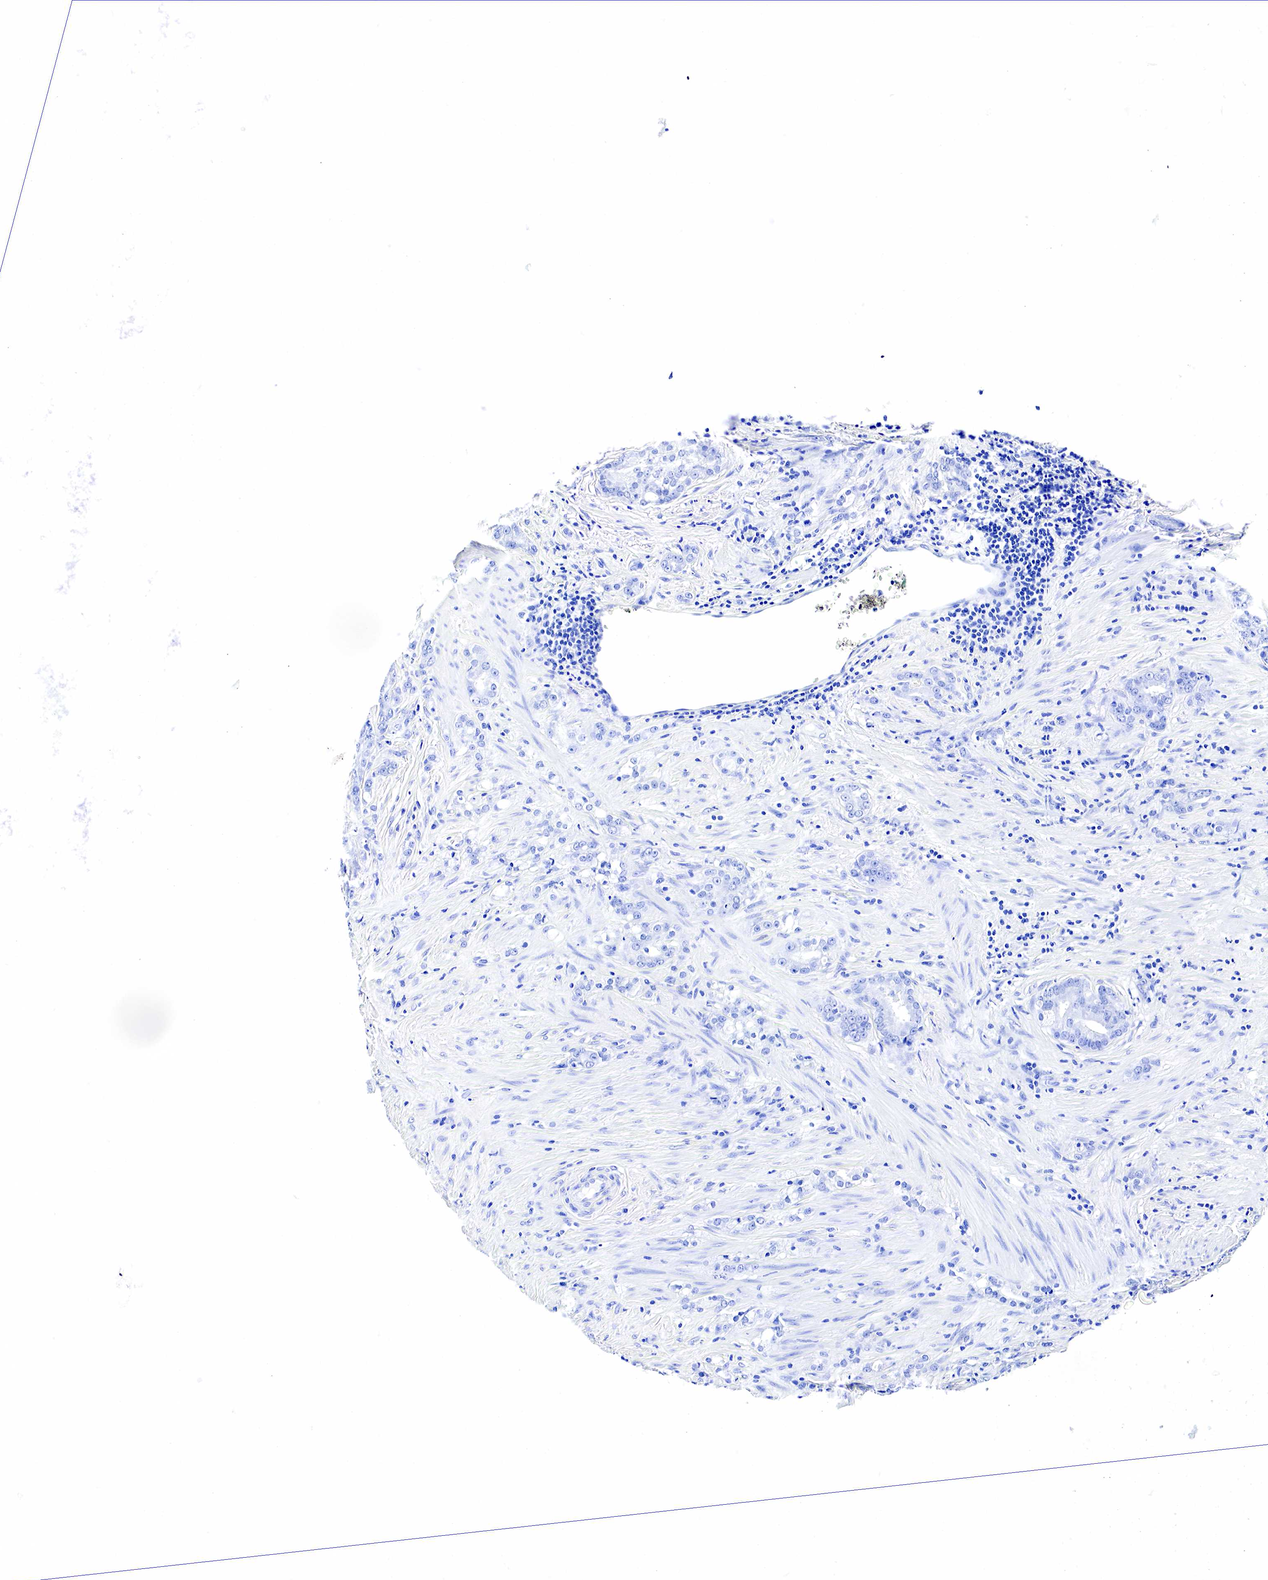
{"staining": {"intensity": "negative", "quantity": "none", "location": "none"}, "tissue": "prostate cancer", "cell_type": "Tumor cells", "image_type": "cancer", "snomed": [{"axis": "morphology", "description": "Adenocarcinoma, Medium grade"}, {"axis": "topography", "description": "Prostate"}], "caption": "Prostate medium-grade adenocarcinoma was stained to show a protein in brown. There is no significant staining in tumor cells.", "gene": "GAST", "patient": {"sex": "male", "age": 59}}